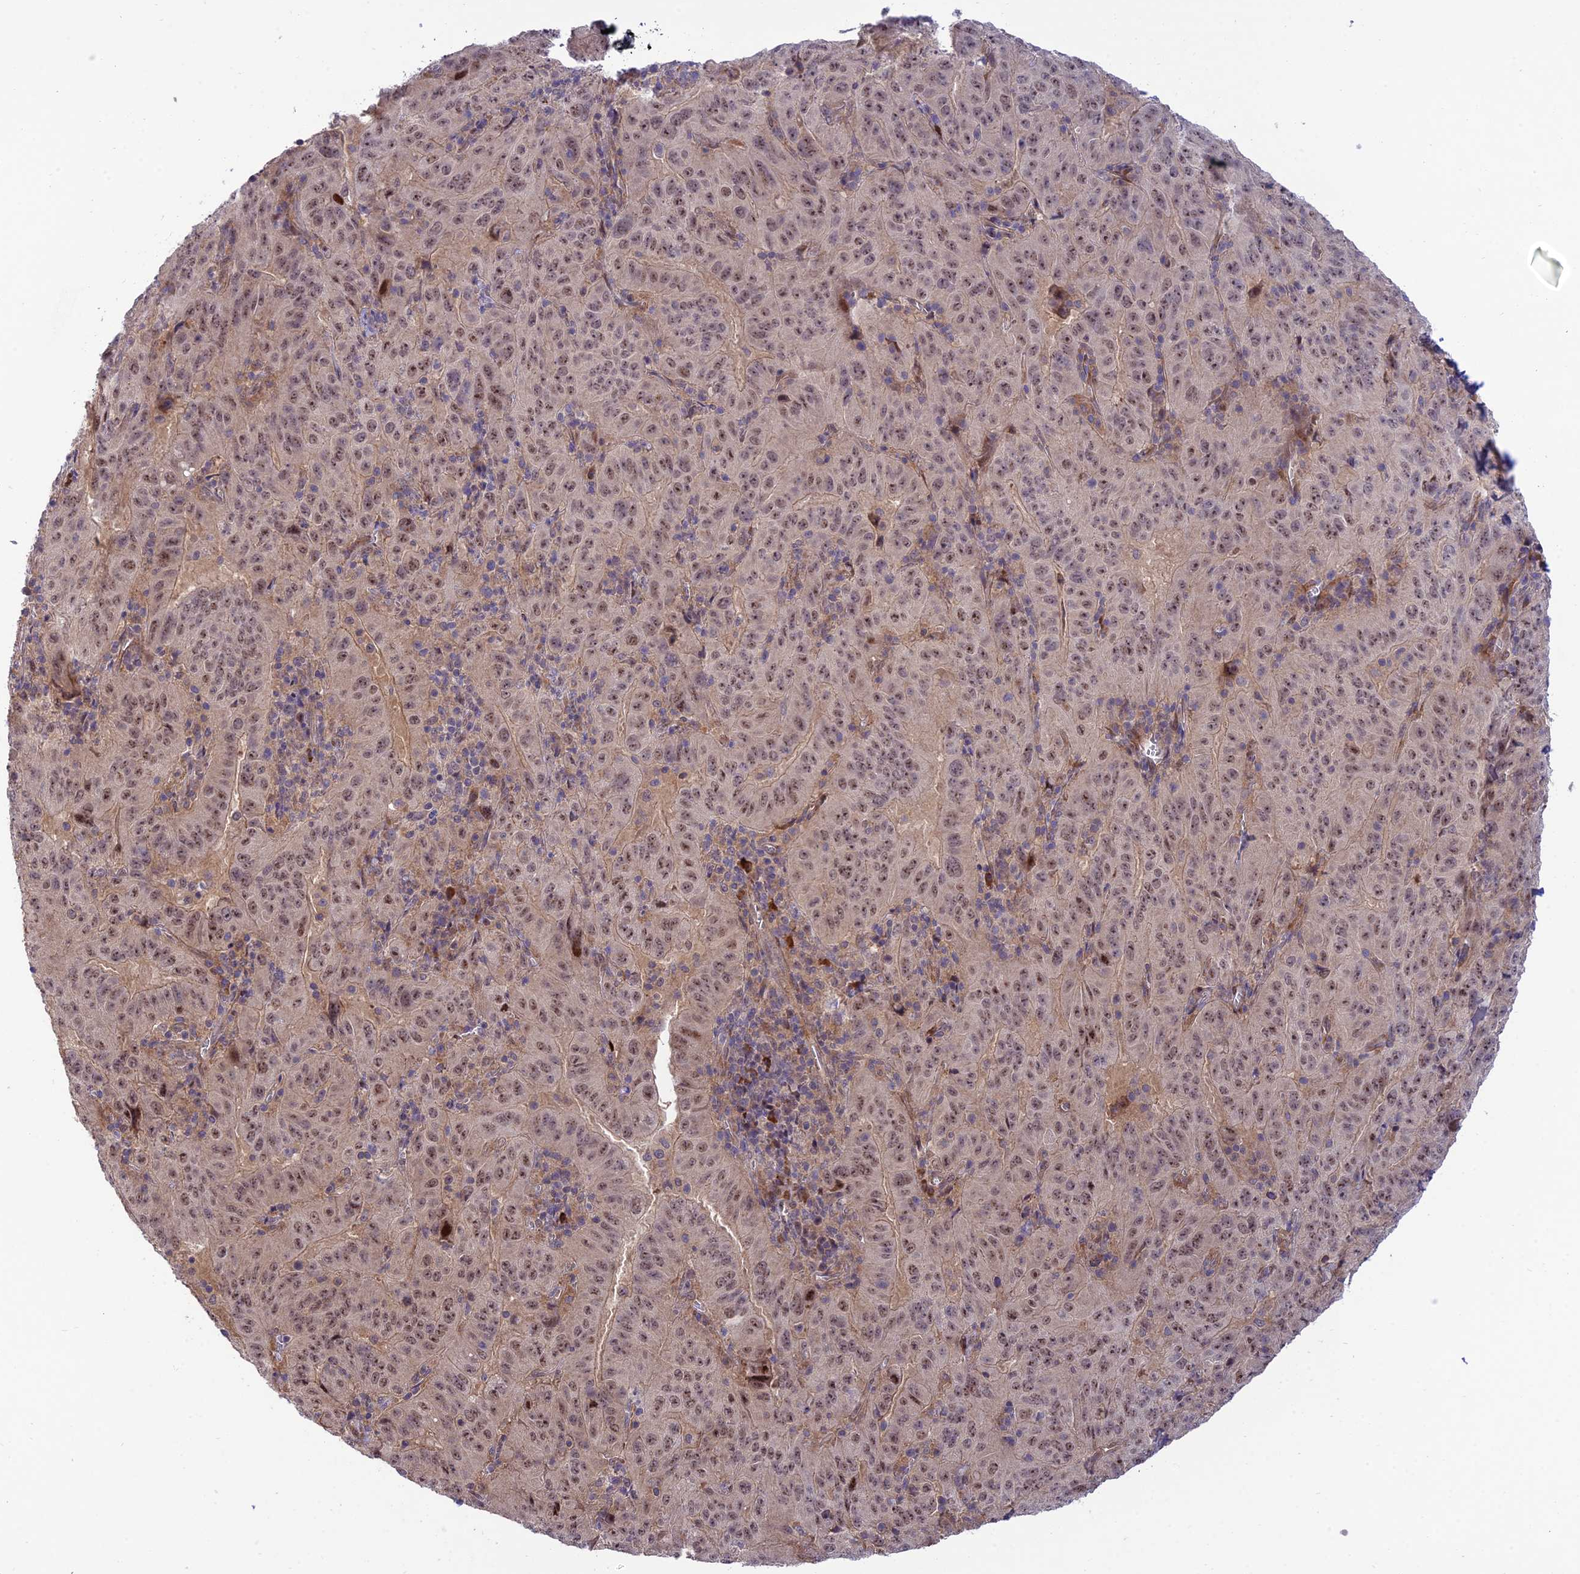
{"staining": {"intensity": "moderate", "quantity": ">75%", "location": "cytoplasmic/membranous"}, "tissue": "pancreatic cancer", "cell_type": "Tumor cells", "image_type": "cancer", "snomed": [{"axis": "morphology", "description": "Adenocarcinoma, NOS"}, {"axis": "topography", "description": "Pancreas"}], "caption": "Pancreatic cancer (adenocarcinoma) tissue shows moderate cytoplasmic/membranous expression in approximately >75% of tumor cells", "gene": "ZNF584", "patient": {"sex": "male", "age": 63}}